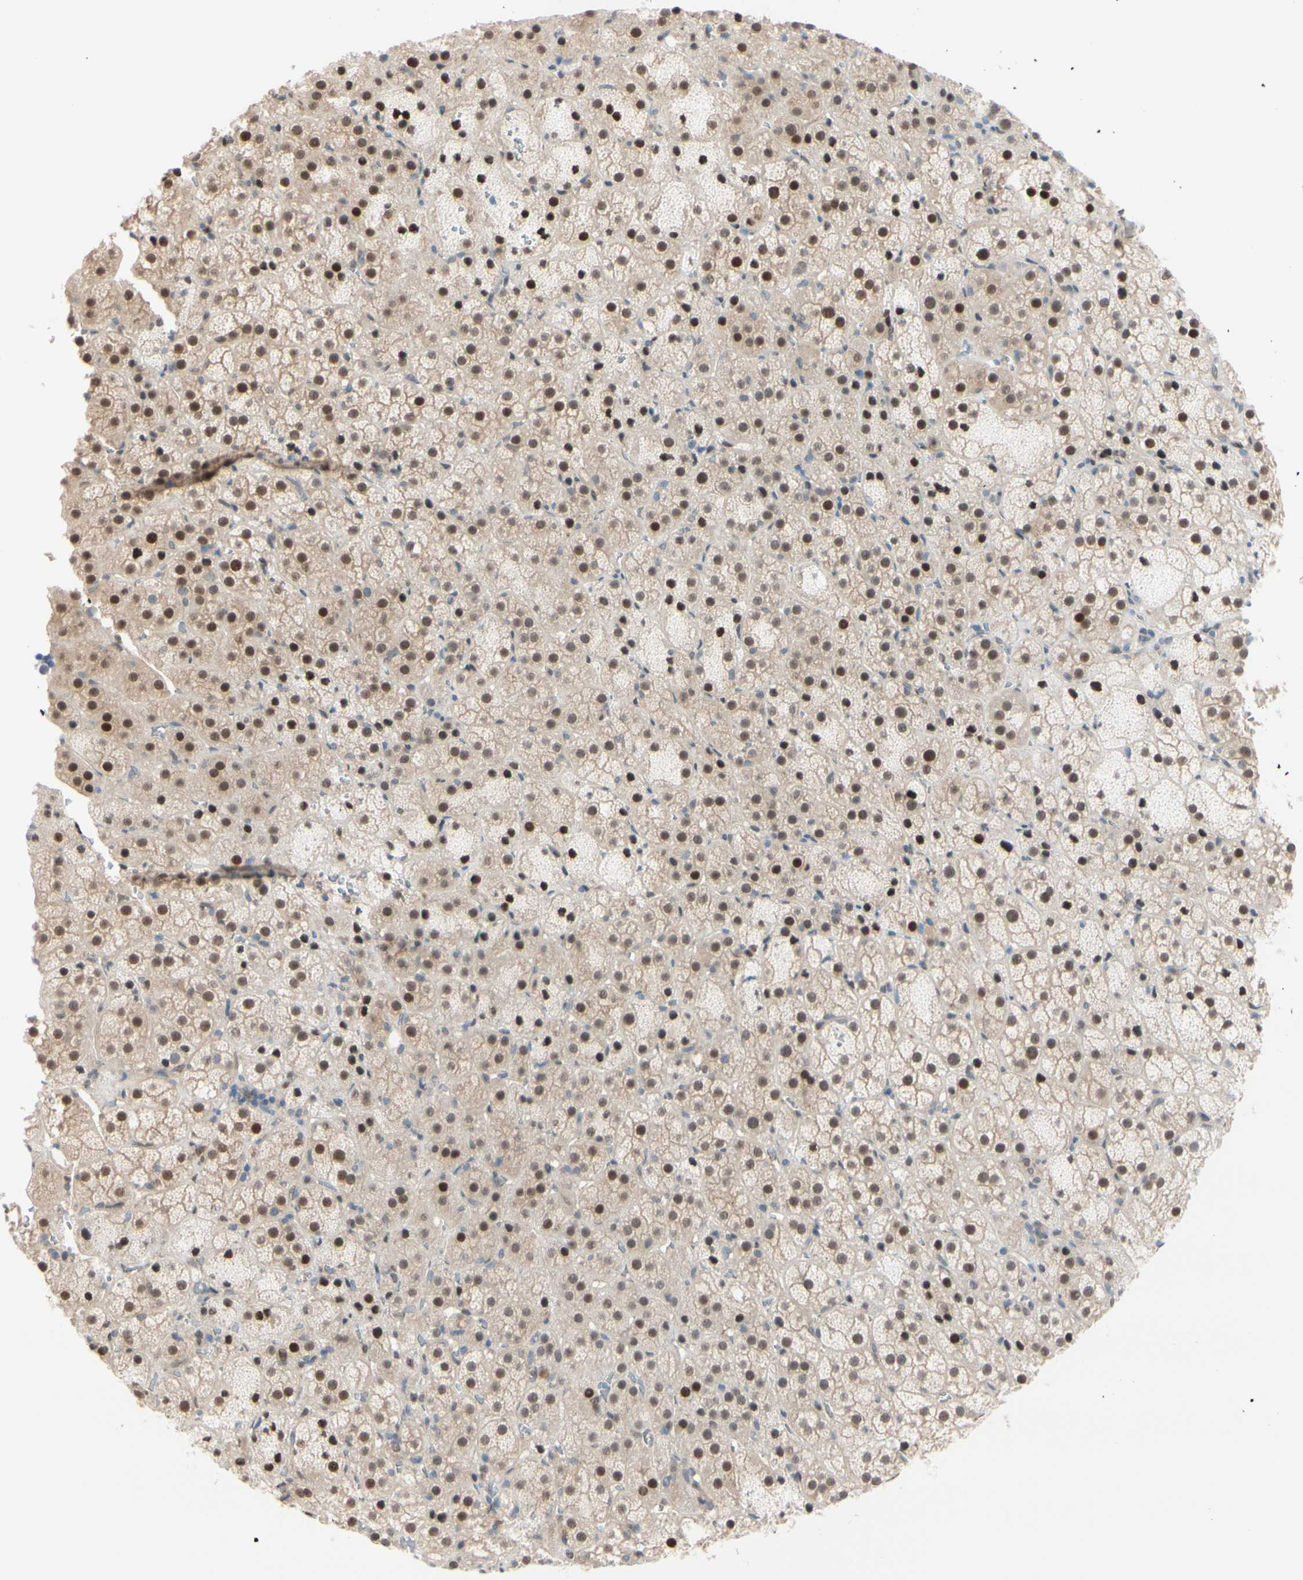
{"staining": {"intensity": "moderate", "quantity": ">75%", "location": "cytoplasmic/membranous,nuclear"}, "tissue": "adrenal gland", "cell_type": "Glandular cells", "image_type": "normal", "snomed": [{"axis": "morphology", "description": "Normal tissue, NOS"}, {"axis": "topography", "description": "Adrenal gland"}], "caption": "Glandular cells demonstrate moderate cytoplasmic/membranous,nuclear expression in about >75% of cells in benign adrenal gland. (brown staining indicates protein expression, while blue staining denotes nuclei).", "gene": "PTTG1", "patient": {"sex": "female", "age": 57}}